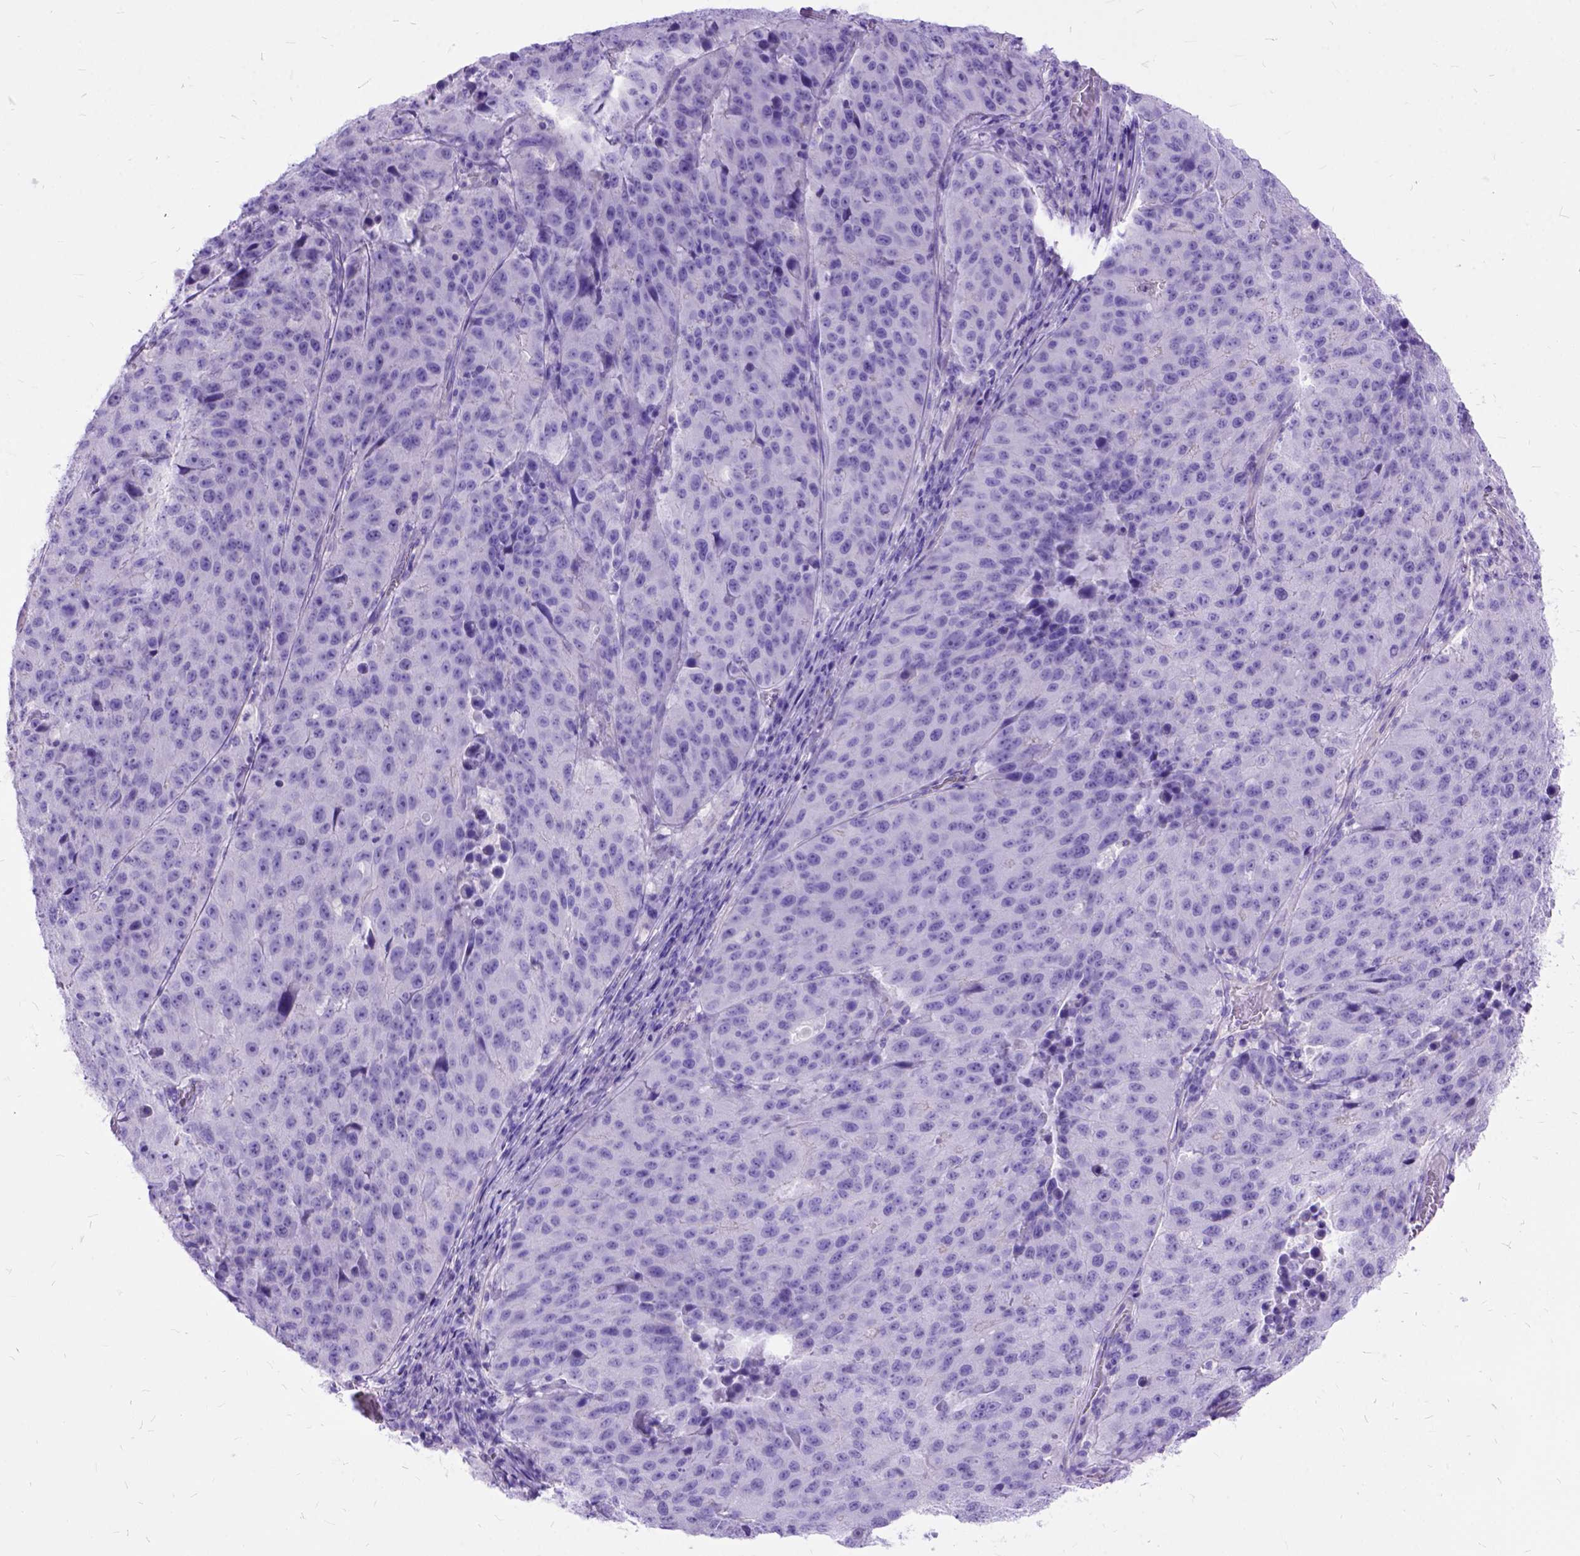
{"staining": {"intensity": "negative", "quantity": "none", "location": "none"}, "tissue": "stomach cancer", "cell_type": "Tumor cells", "image_type": "cancer", "snomed": [{"axis": "morphology", "description": "Adenocarcinoma, NOS"}, {"axis": "topography", "description": "Stomach"}], "caption": "Immunohistochemical staining of human adenocarcinoma (stomach) exhibits no significant expression in tumor cells.", "gene": "ARL9", "patient": {"sex": "male", "age": 71}}